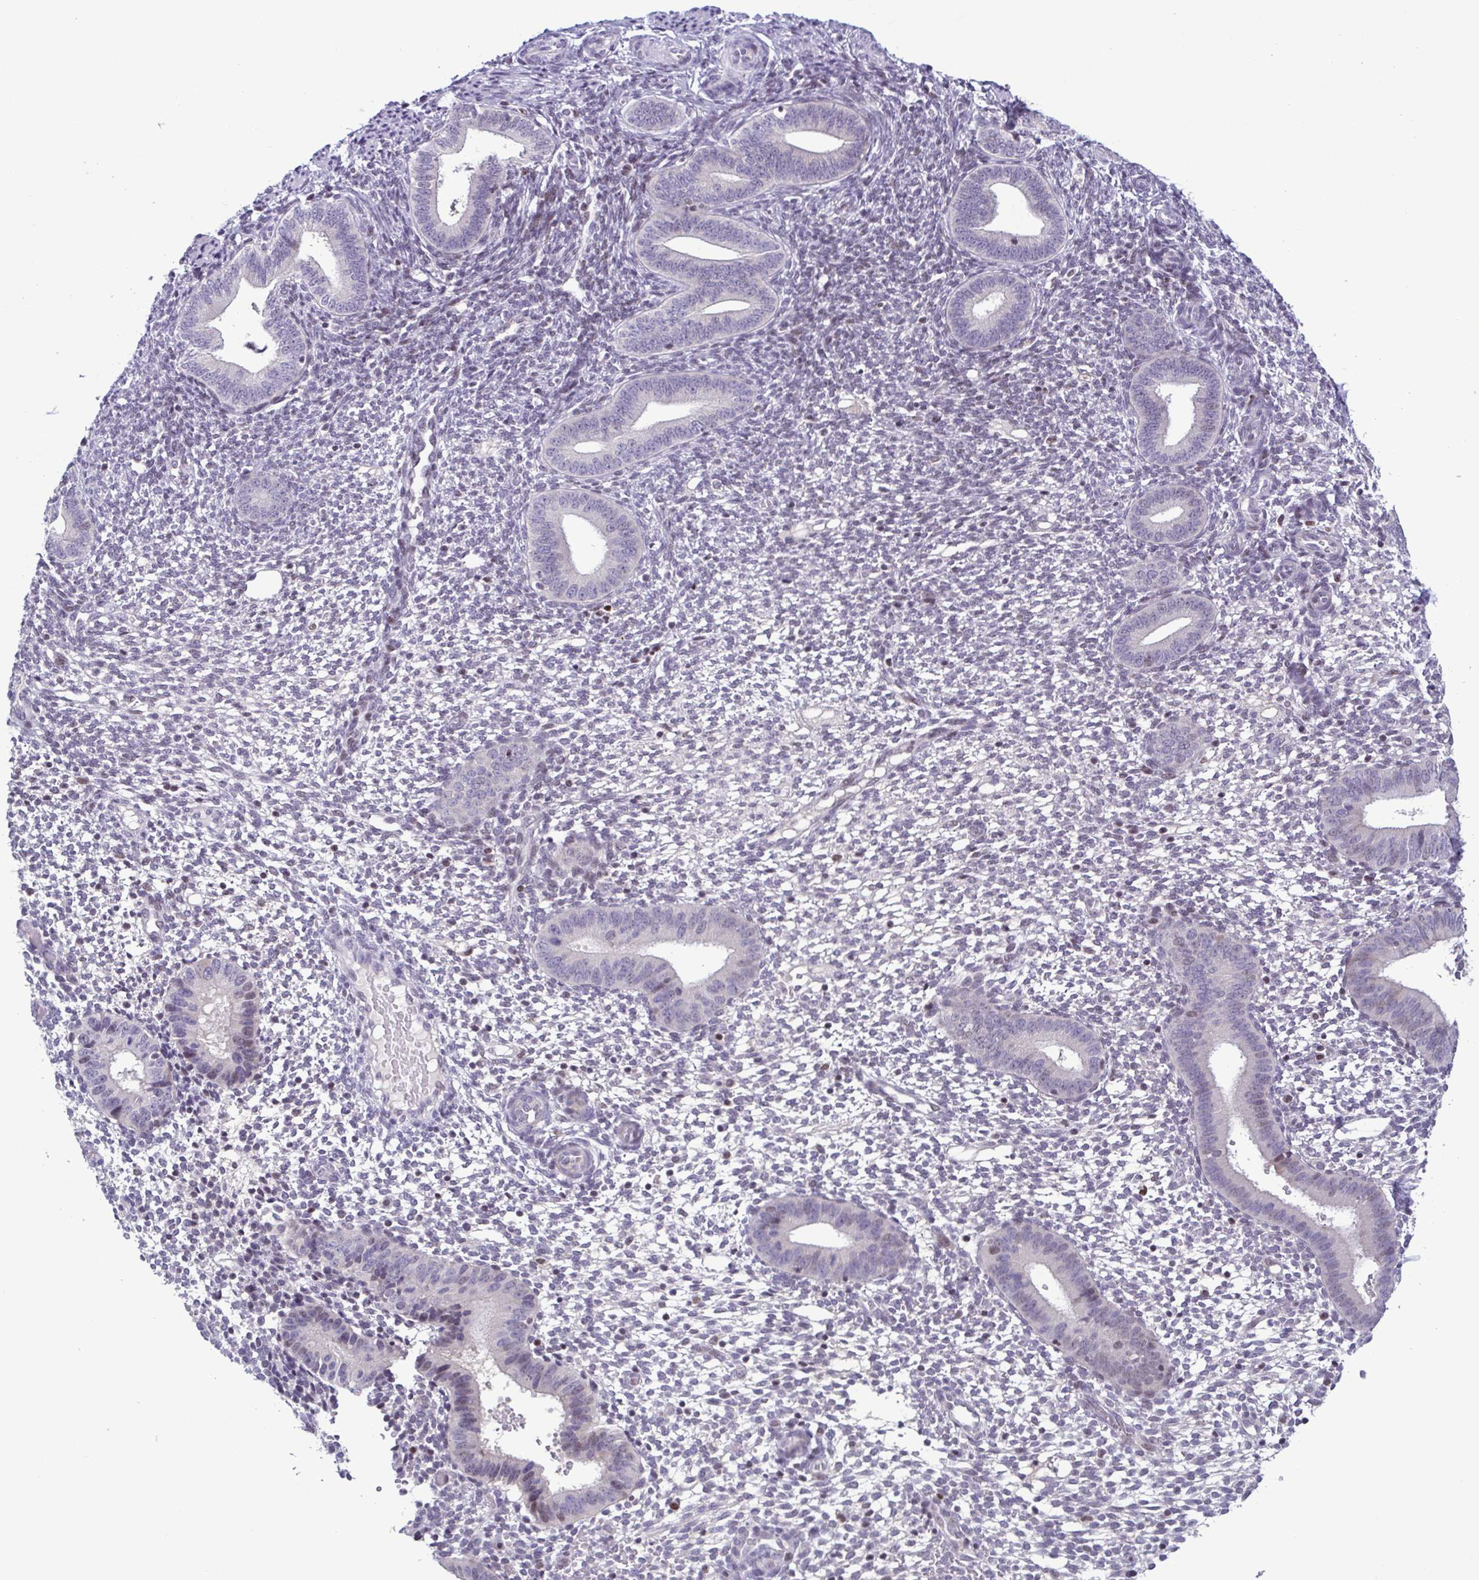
{"staining": {"intensity": "weak", "quantity": "<25%", "location": "nuclear"}, "tissue": "endometrium", "cell_type": "Cells in endometrial stroma", "image_type": "normal", "snomed": [{"axis": "morphology", "description": "Normal tissue, NOS"}, {"axis": "topography", "description": "Endometrium"}], "caption": "This is an IHC photomicrograph of normal endometrium. There is no expression in cells in endometrial stroma.", "gene": "IRF1", "patient": {"sex": "female", "age": 40}}